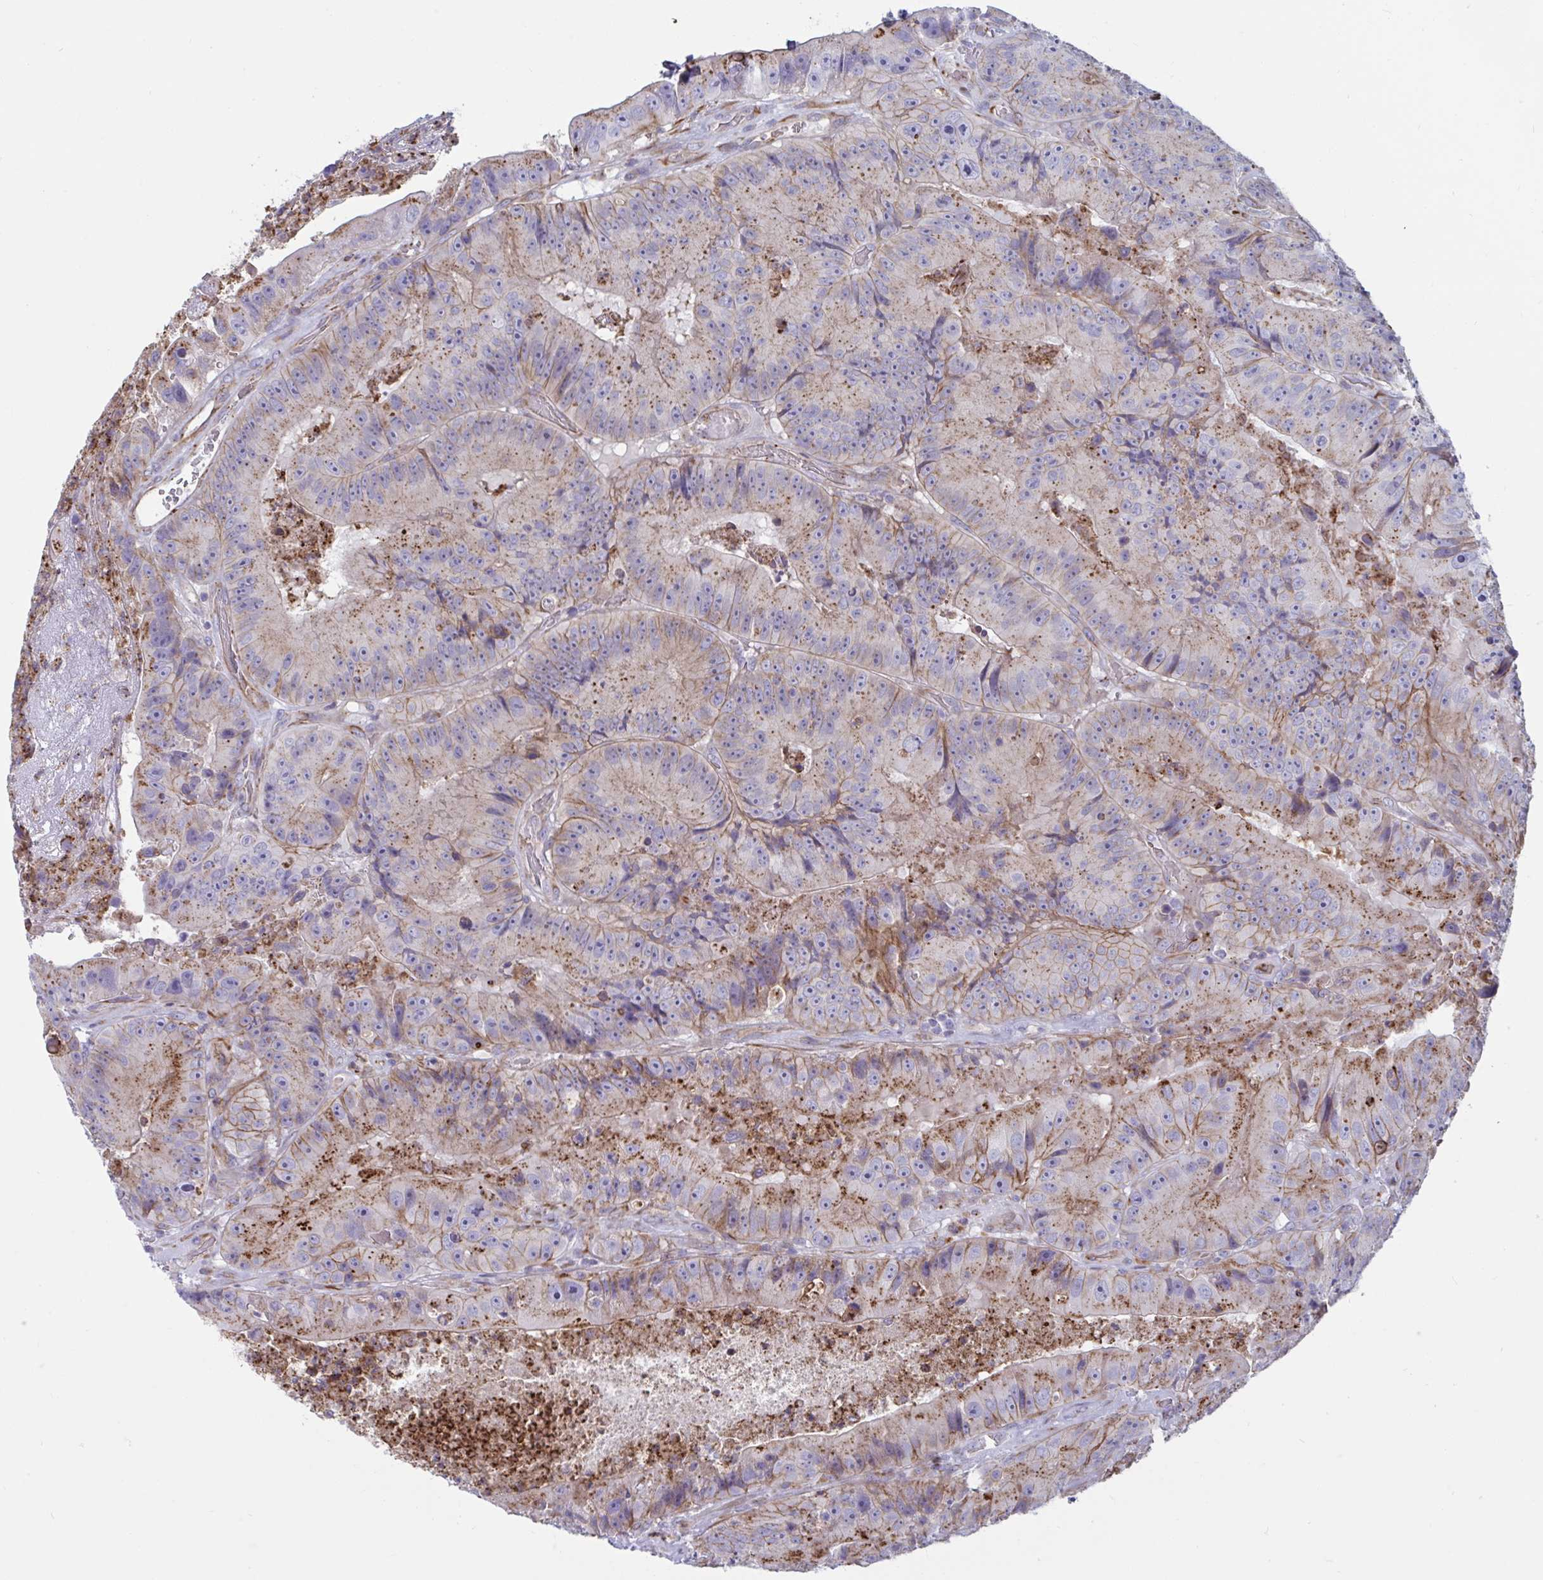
{"staining": {"intensity": "moderate", "quantity": "25%-75%", "location": "cytoplasmic/membranous"}, "tissue": "colorectal cancer", "cell_type": "Tumor cells", "image_type": "cancer", "snomed": [{"axis": "morphology", "description": "Adenocarcinoma, NOS"}, {"axis": "topography", "description": "Colon"}], "caption": "Immunohistochemistry (IHC) image of colorectal cancer stained for a protein (brown), which displays medium levels of moderate cytoplasmic/membranous staining in about 25%-75% of tumor cells.", "gene": "SLC9A6", "patient": {"sex": "female", "age": 86}}